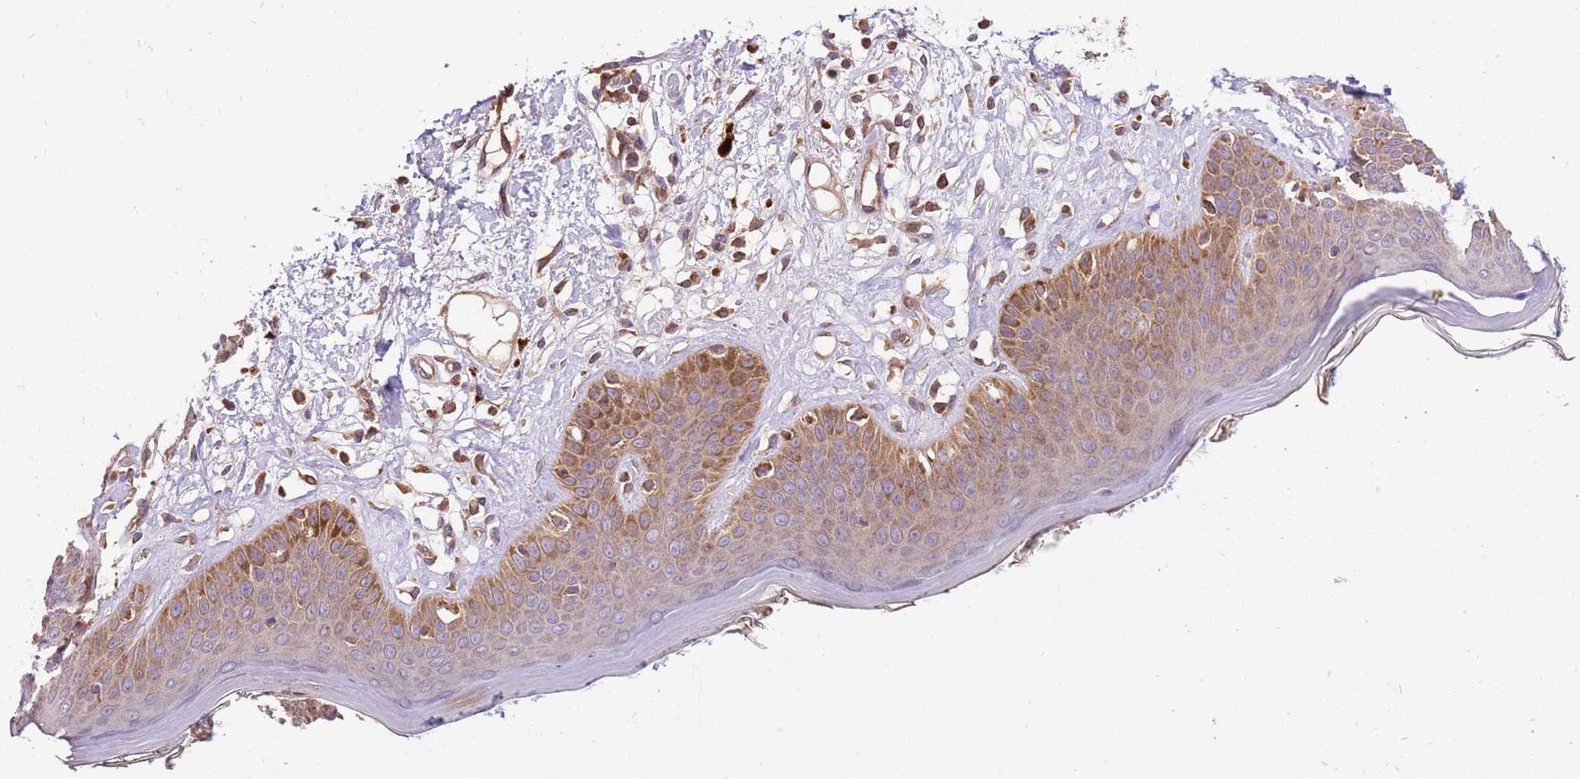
{"staining": {"intensity": "moderate", "quantity": ">75%", "location": "cytoplasmic/membranous"}, "tissue": "skin", "cell_type": "Fibroblasts", "image_type": "normal", "snomed": [{"axis": "morphology", "description": "Normal tissue, NOS"}, {"axis": "topography", "description": "Skin"}], "caption": "An immunohistochemistry (IHC) photomicrograph of unremarkable tissue is shown. Protein staining in brown shows moderate cytoplasmic/membranous positivity in skin within fibroblasts.", "gene": "SPATA2L", "patient": {"sex": "female", "age": 64}}